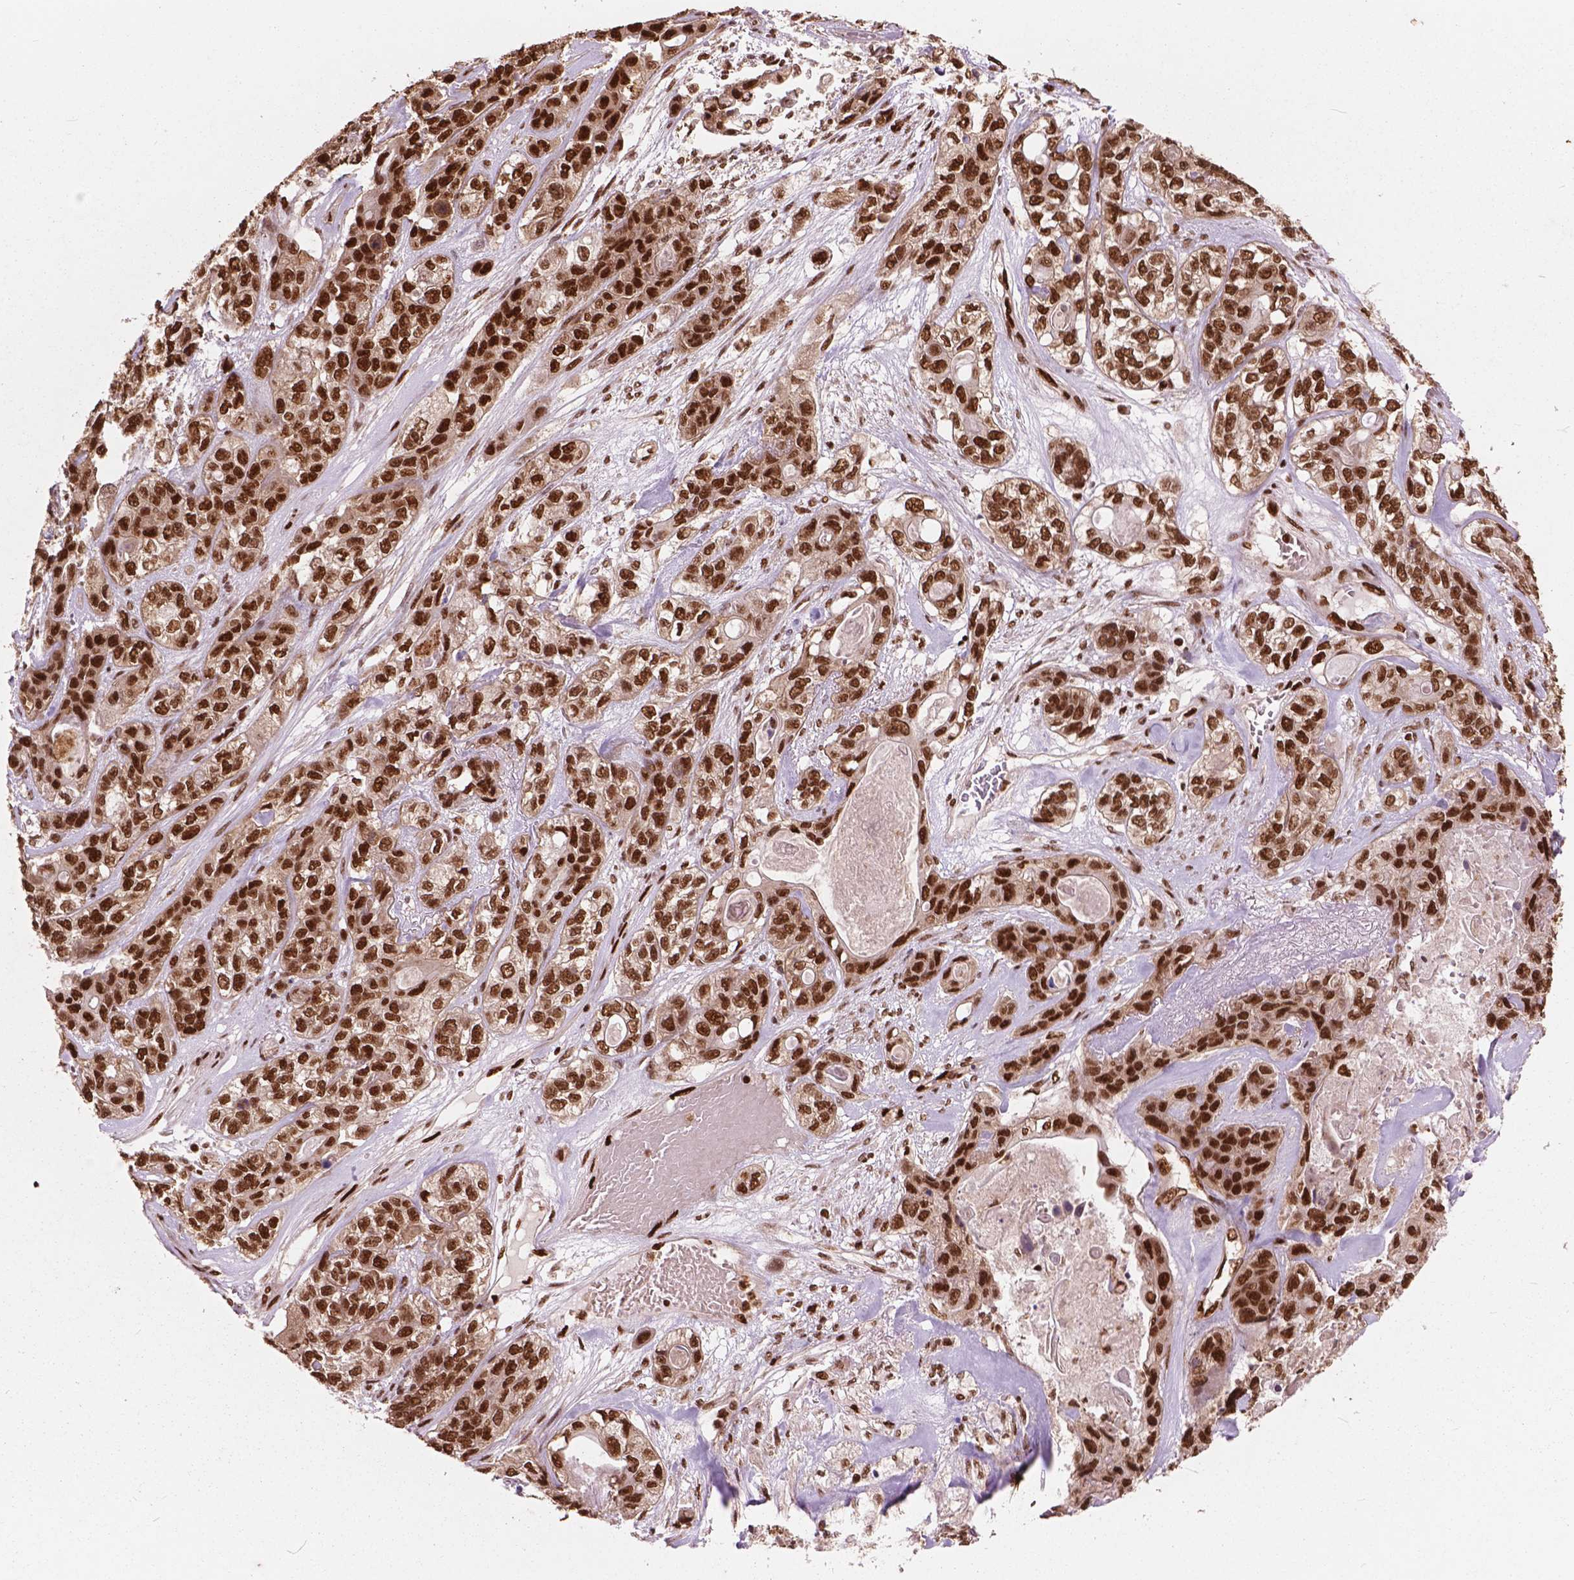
{"staining": {"intensity": "strong", "quantity": ">75%", "location": "nuclear"}, "tissue": "lung cancer", "cell_type": "Tumor cells", "image_type": "cancer", "snomed": [{"axis": "morphology", "description": "Squamous cell carcinoma, NOS"}, {"axis": "topography", "description": "Lung"}], "caption": "Protein staining of squamous cell carcinoma (lung) tissue reveals strong nuclear staining in approximately >75% of tumor cells.", "gene": "ANP32B", "patient": {"sex": "female", "age": 70}}